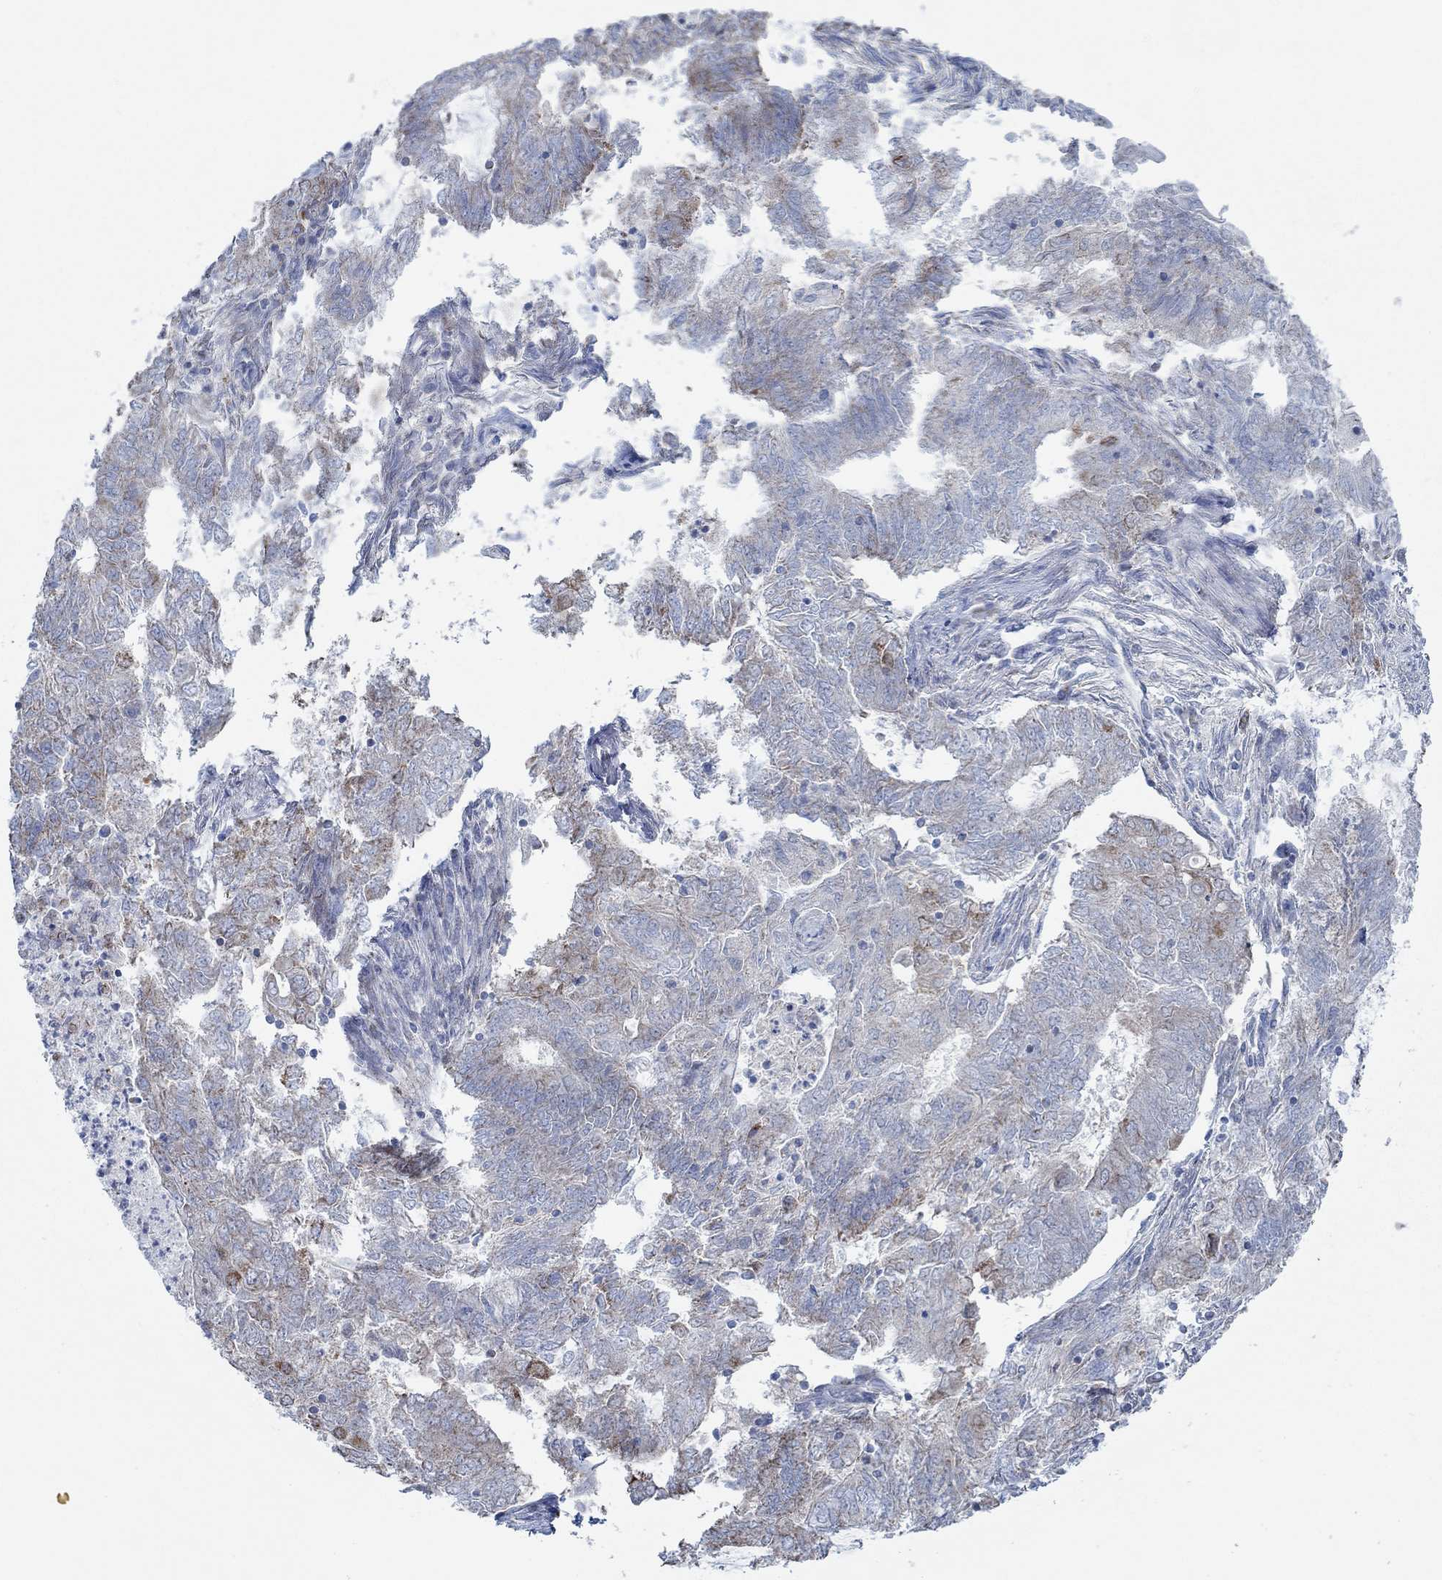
{"staining": {"intensity": "moderate", "quantity": "<25%", "location": "cytoplasmic/membranous"}, "tissue": "endometrial cancer", "cell_type": "Tumor cells", "image_type": "cancer", "snomed": [{"axis": "morphology", "description": "Adenocarcinoma, NOS"}, {"axis": "topography", "description": "Endometrium"}], "caption": "A low amount of moderate cytoplasmic/membranous positivity is appreciated in approximately <25% of tumor cells in endometrial cancer tissue.", "gene": "GLOD5", "patient": {"sex": "female", "age": 62}}